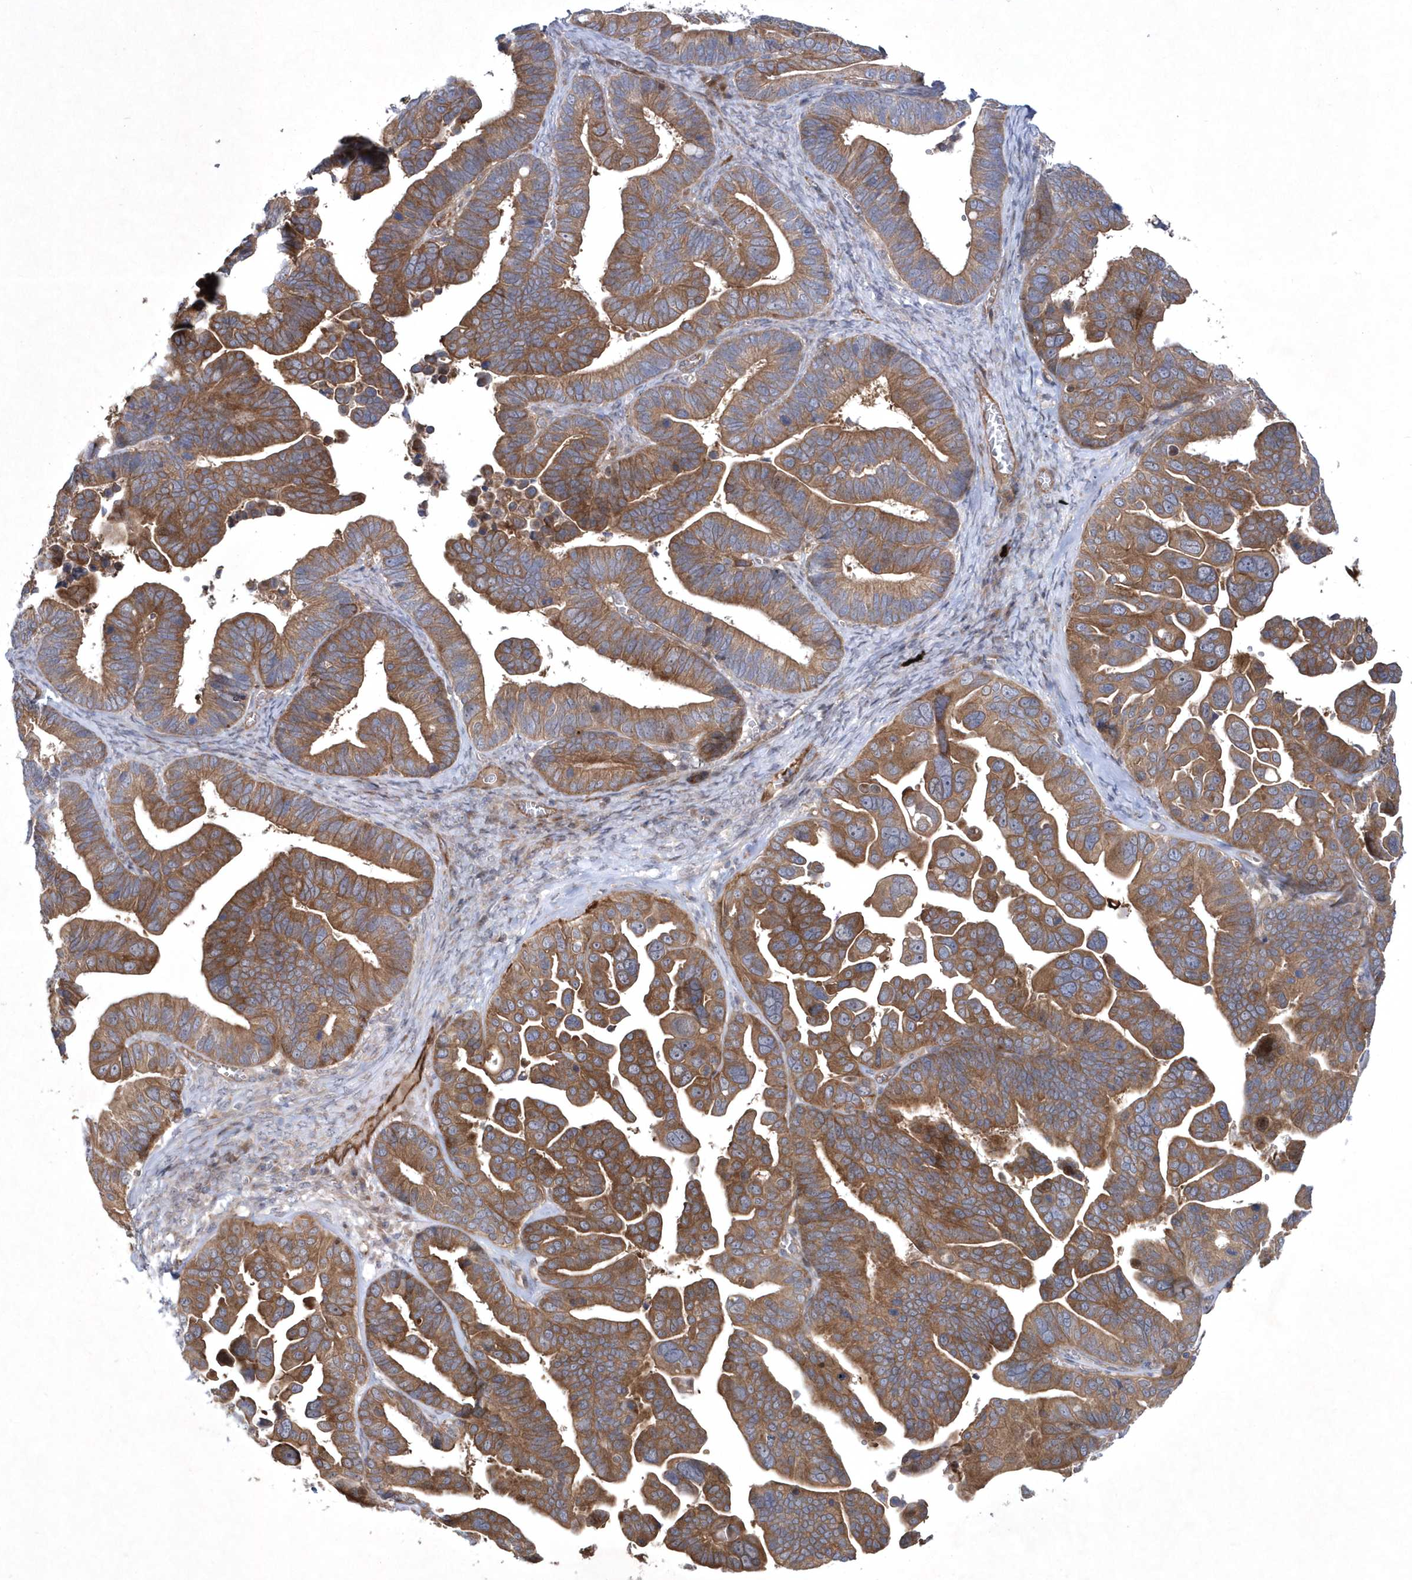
{"staining": {"intensity": "moderate", "quantity": ">75%", "location": "cytoplasmic/membranous"}, "tissue": "ovarian cancer", "cell_type": "Tumor cells", "image_type": "cancer", "snomed": [{"axis": "morphology", "description": "Cystadenocarcinoma, serous, NOS"}, {"axis": "topography", "description": "Ovary"}], "caption": "Moderate cytoplasmic/membranous staining for a protein is identified in approximately >75% of tumor cells of ovarian serous cystadenocarcinoma using immunohistochemistry.", "gene": "DSPP", "patient": {"sex": "female", "age": 56}}